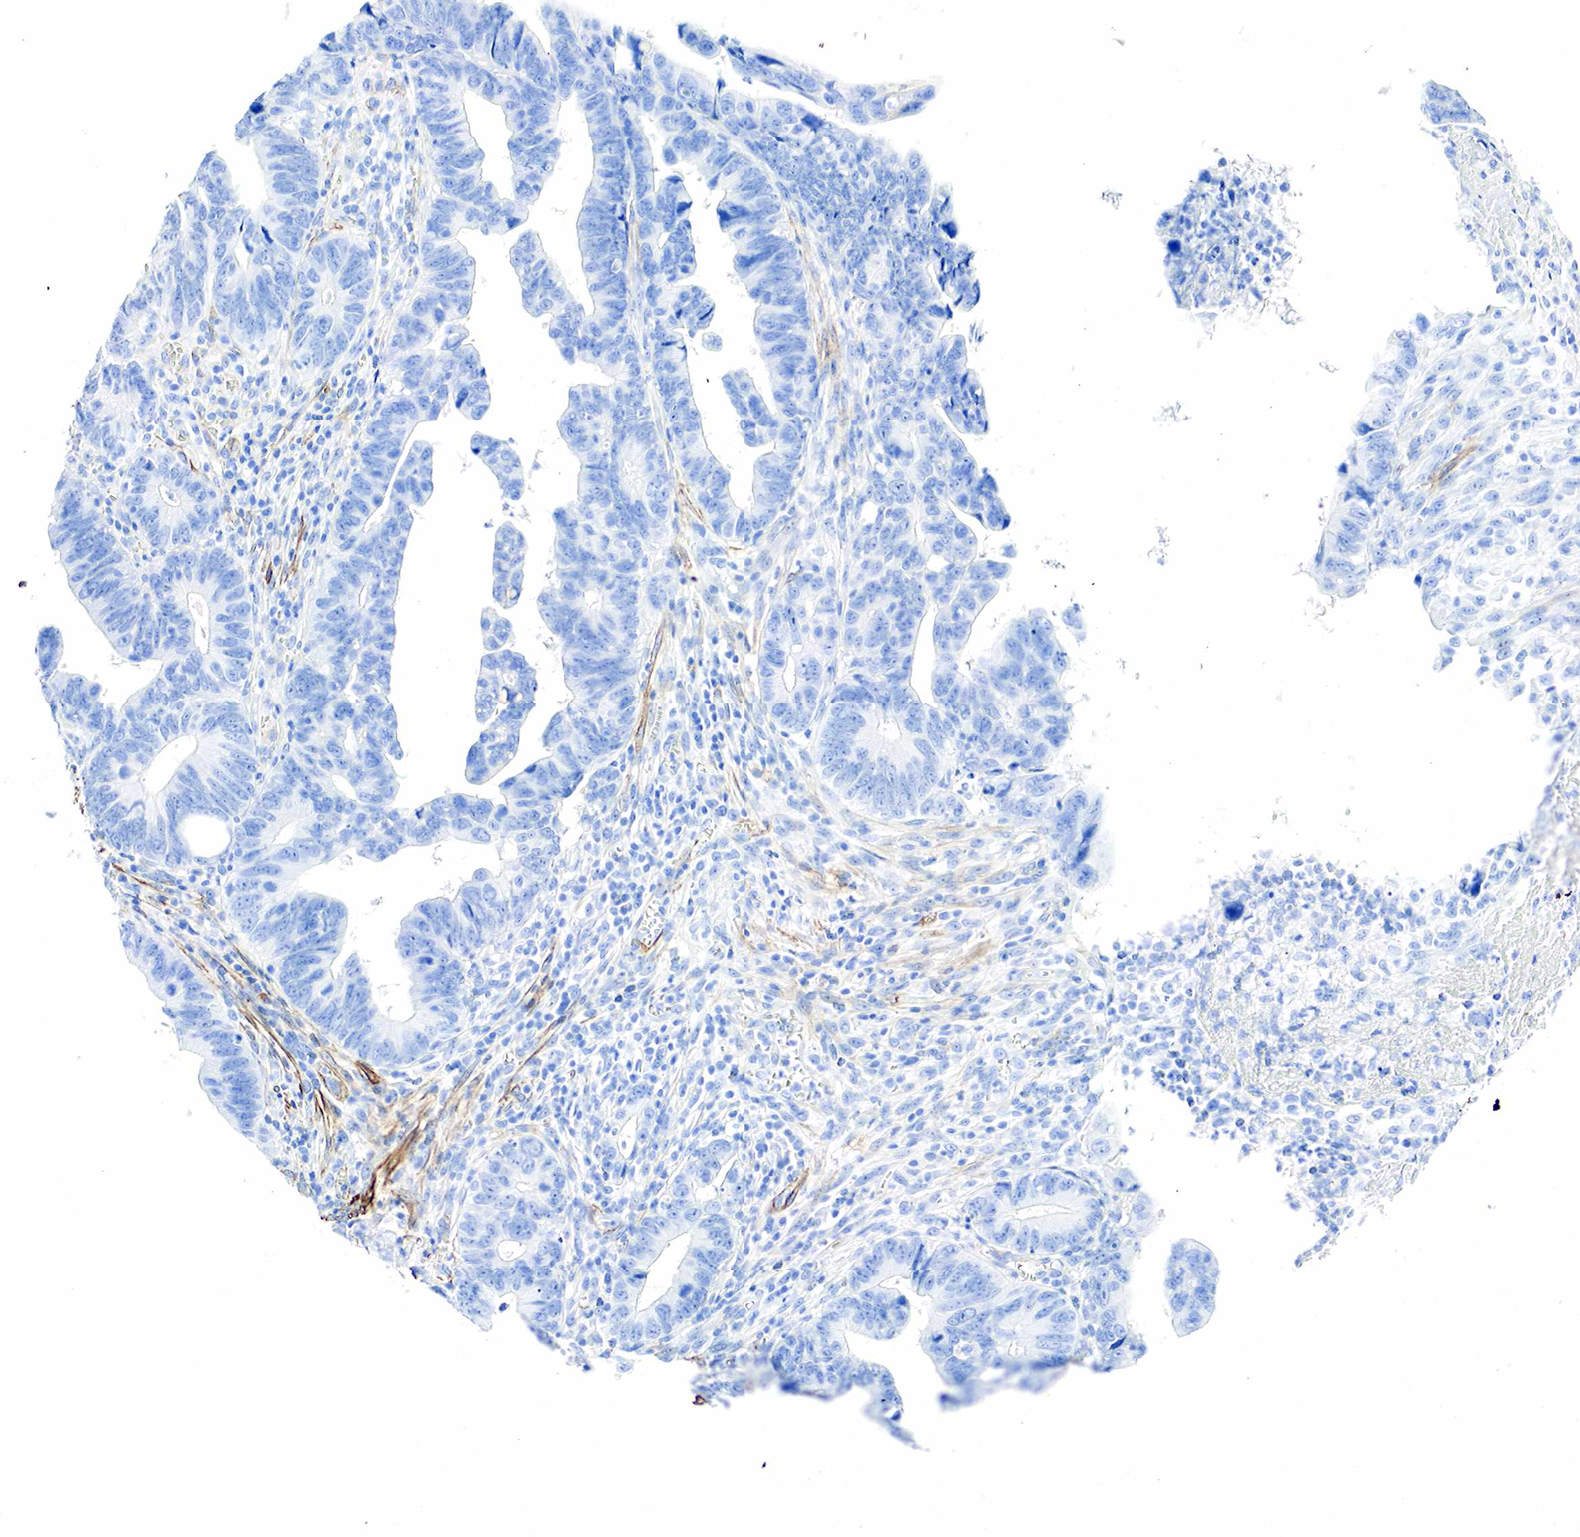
{"staining": {"intensity": "negative", "quantity": "none", "location": "none"}, "tissue": "colorectal cancer", "cell_type": "Tumor cells", "image_type": "cancer", "snomed": [{"axis": "morphology", "description": "Adenocarcinoma, NOS"}, {"axis": "topography", "description": "Colon"}], "caption": "High magnification brightfield microscopy of colorectal adenocarcinoma stained with DAB (3,3'-diaminobenzidine) (brown) and counterstained with hematoxylin (blue): tumor cells show no significant positivity. The staining is performed using DAB (3,3'-diaminobenzidine) brown chromogen with nuclei counter-stained in using hematoxylin.", "gene": "ACTA1", "patient": {"sex": "female", "age": 78}}